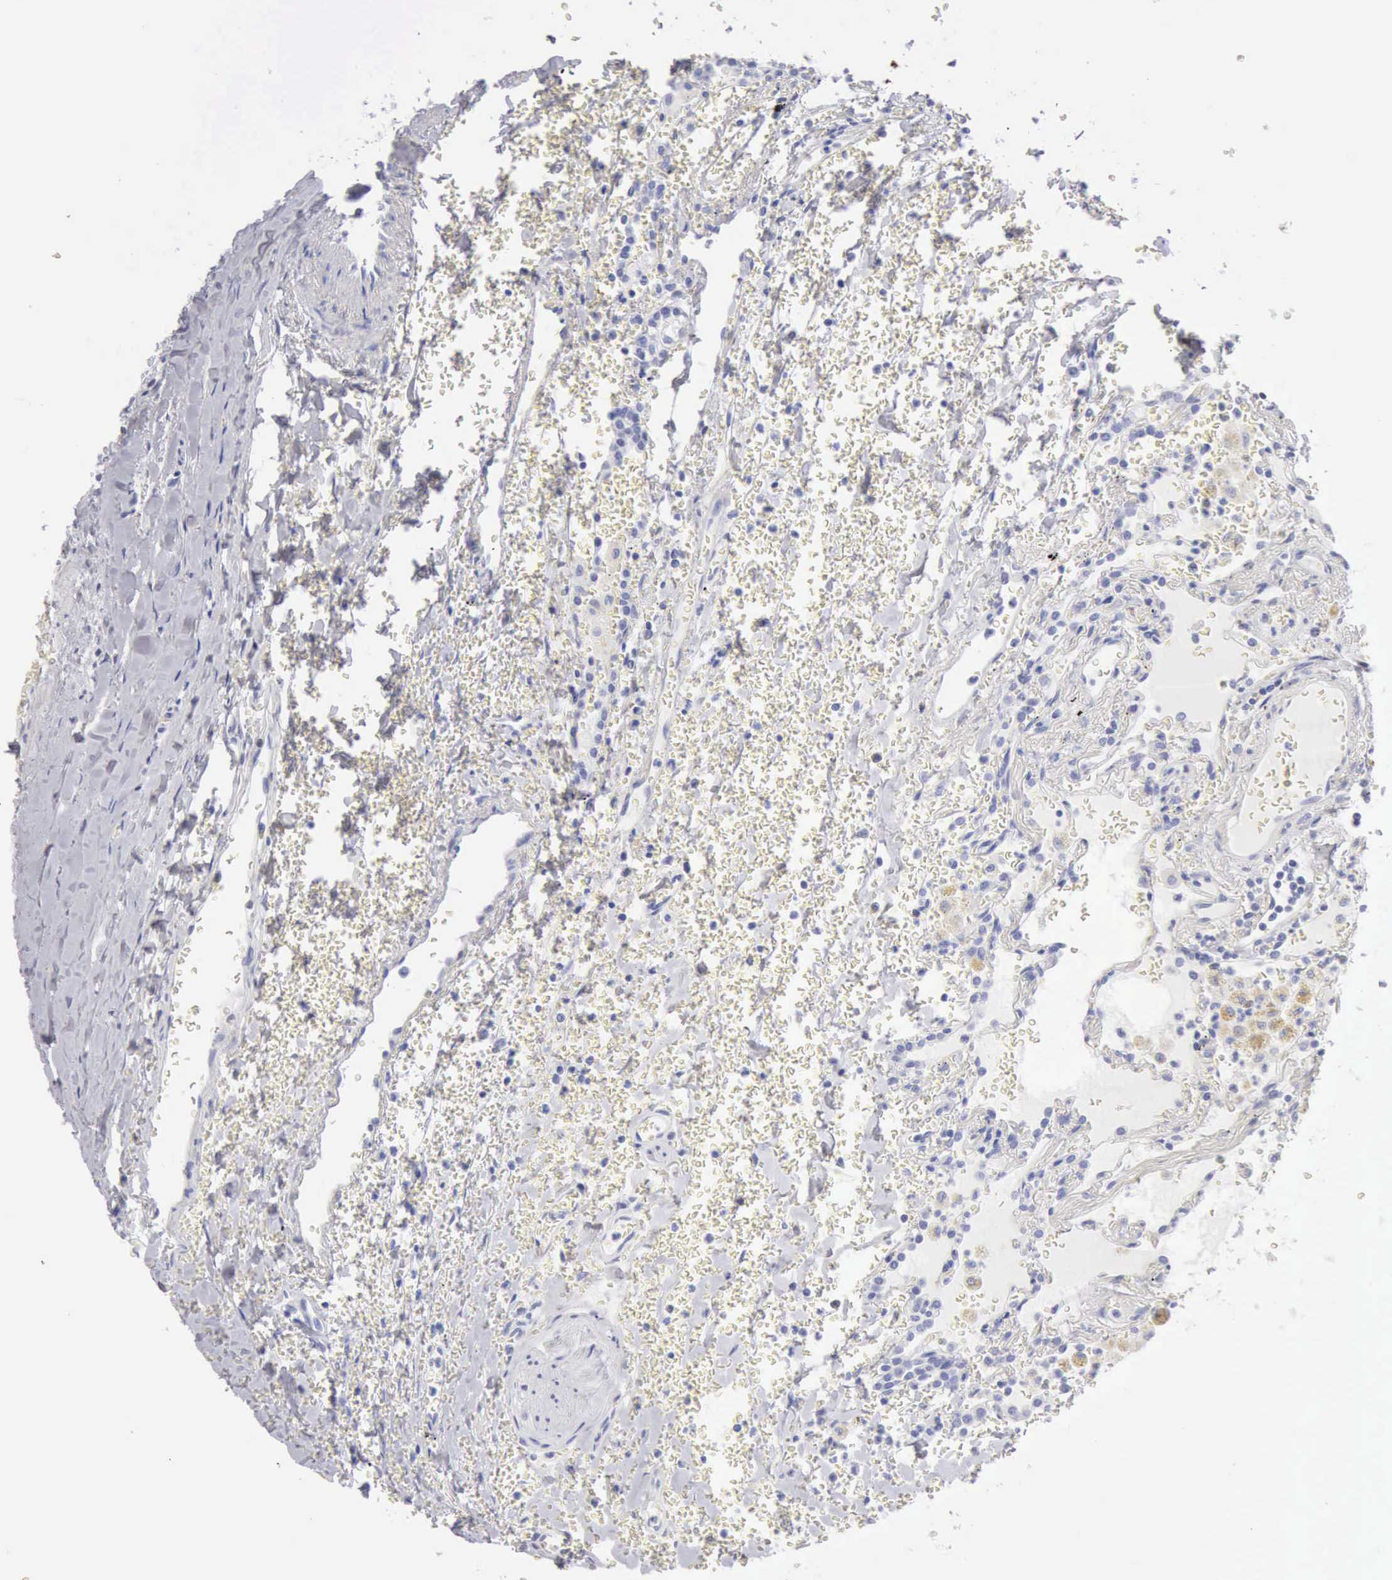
{"staining": {"intensity": "negative", "quantity": "none", "location": "none"}, "tissue": "carcinoid", "cell_type": "Tumor cells", "image_type": "cancer", "snomed": [{"axis": "morphology", "description": "Carcinoid, malignant, NOS"}, {"axis": "topography", "description": "Bronchus"}], "caption": "Immunohistochemical staining of malignant carcinoid displays no significant positivity in tumor cells.", "gene": "KRT5", "patient": {"sex": "male", "age": 55}}